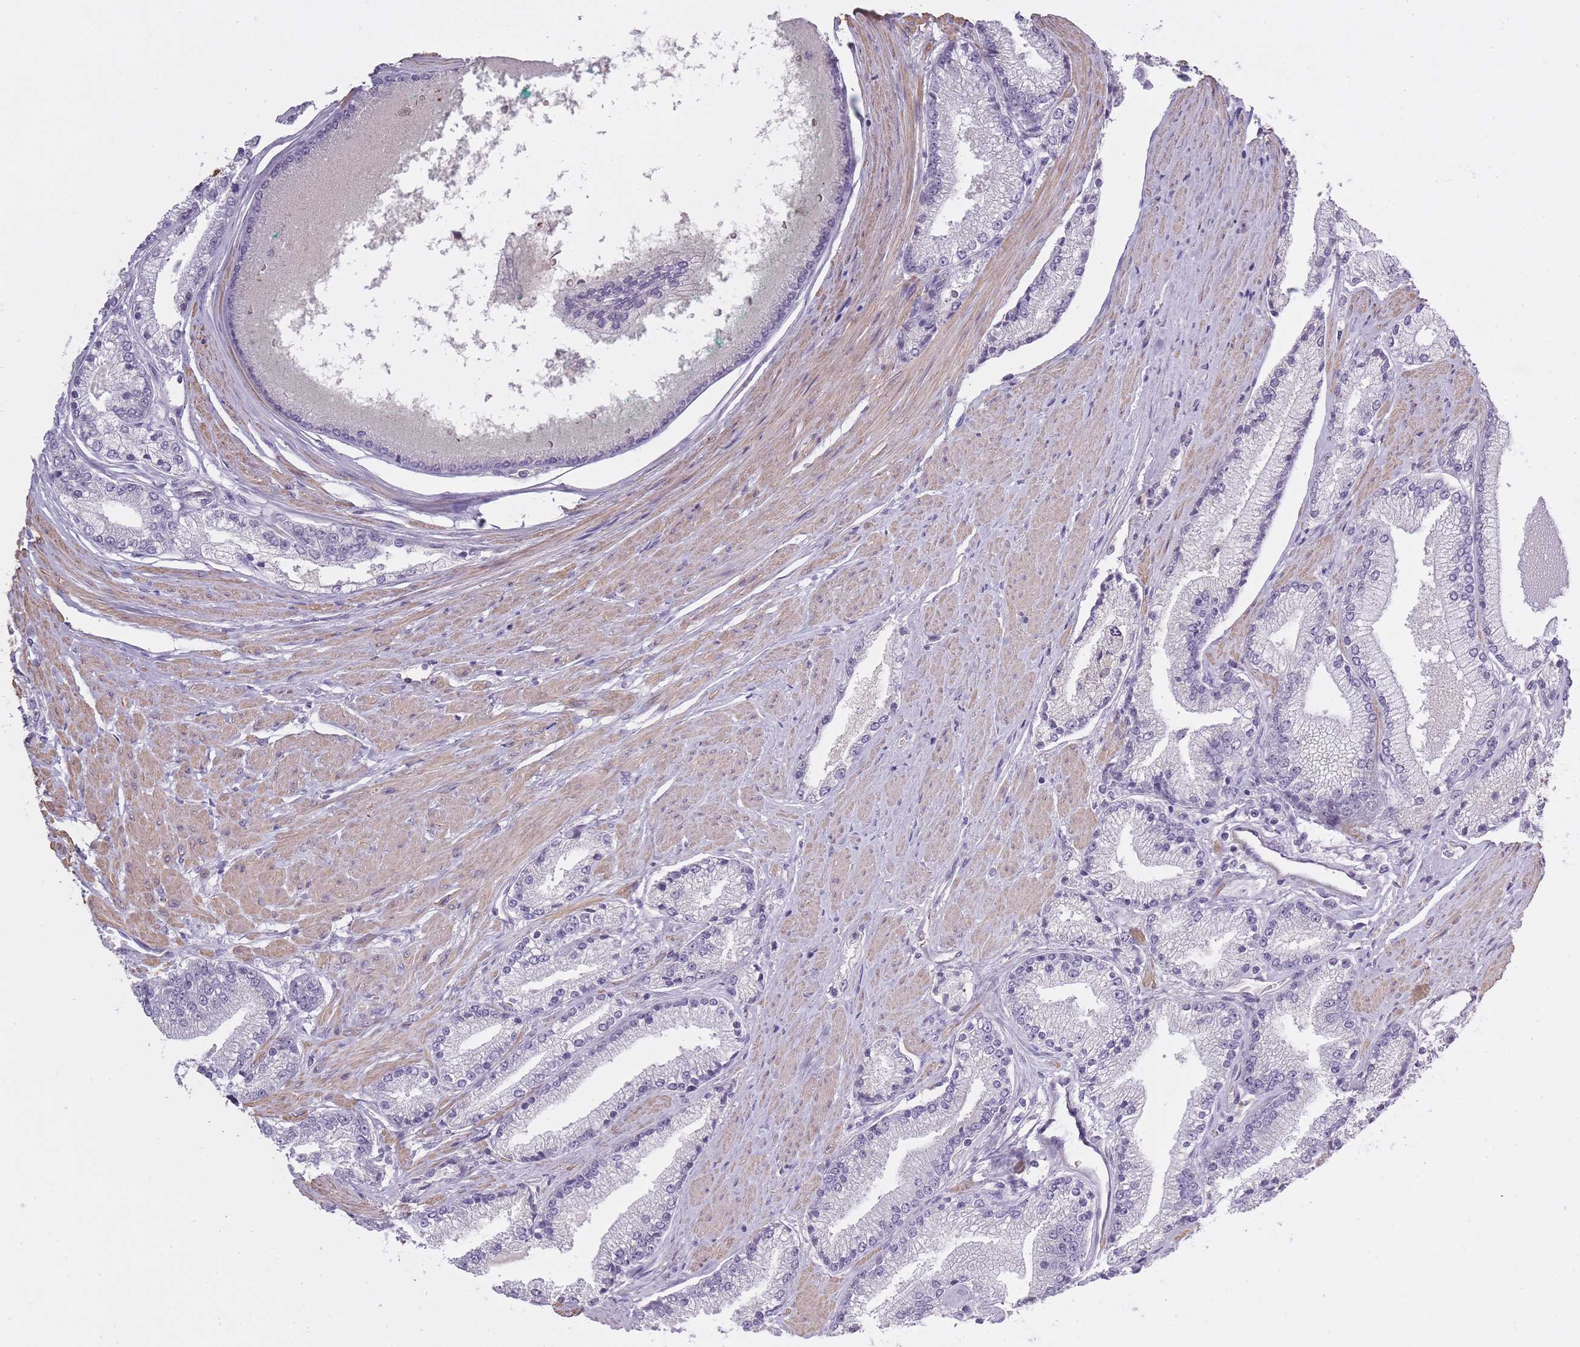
{"staining": {"intensity": "negative", "quantity": "none", "location": "none"}, "tissue": "prostate cancer", "cell_type": "Tumor cells", "image_type": "cancer", "snomed": [{"axis": "morphology", "description": "Adenocarcinoma, High grade"}, {"axis": "topography", "description": "Prostate"}], "caption": "The micrograph shows no significant positivity in tumor cells of adenocarcinoma (high-grade) (prostate).", "gene": "SLC8A2", "patient": {"sex": "male", "age": 67}}